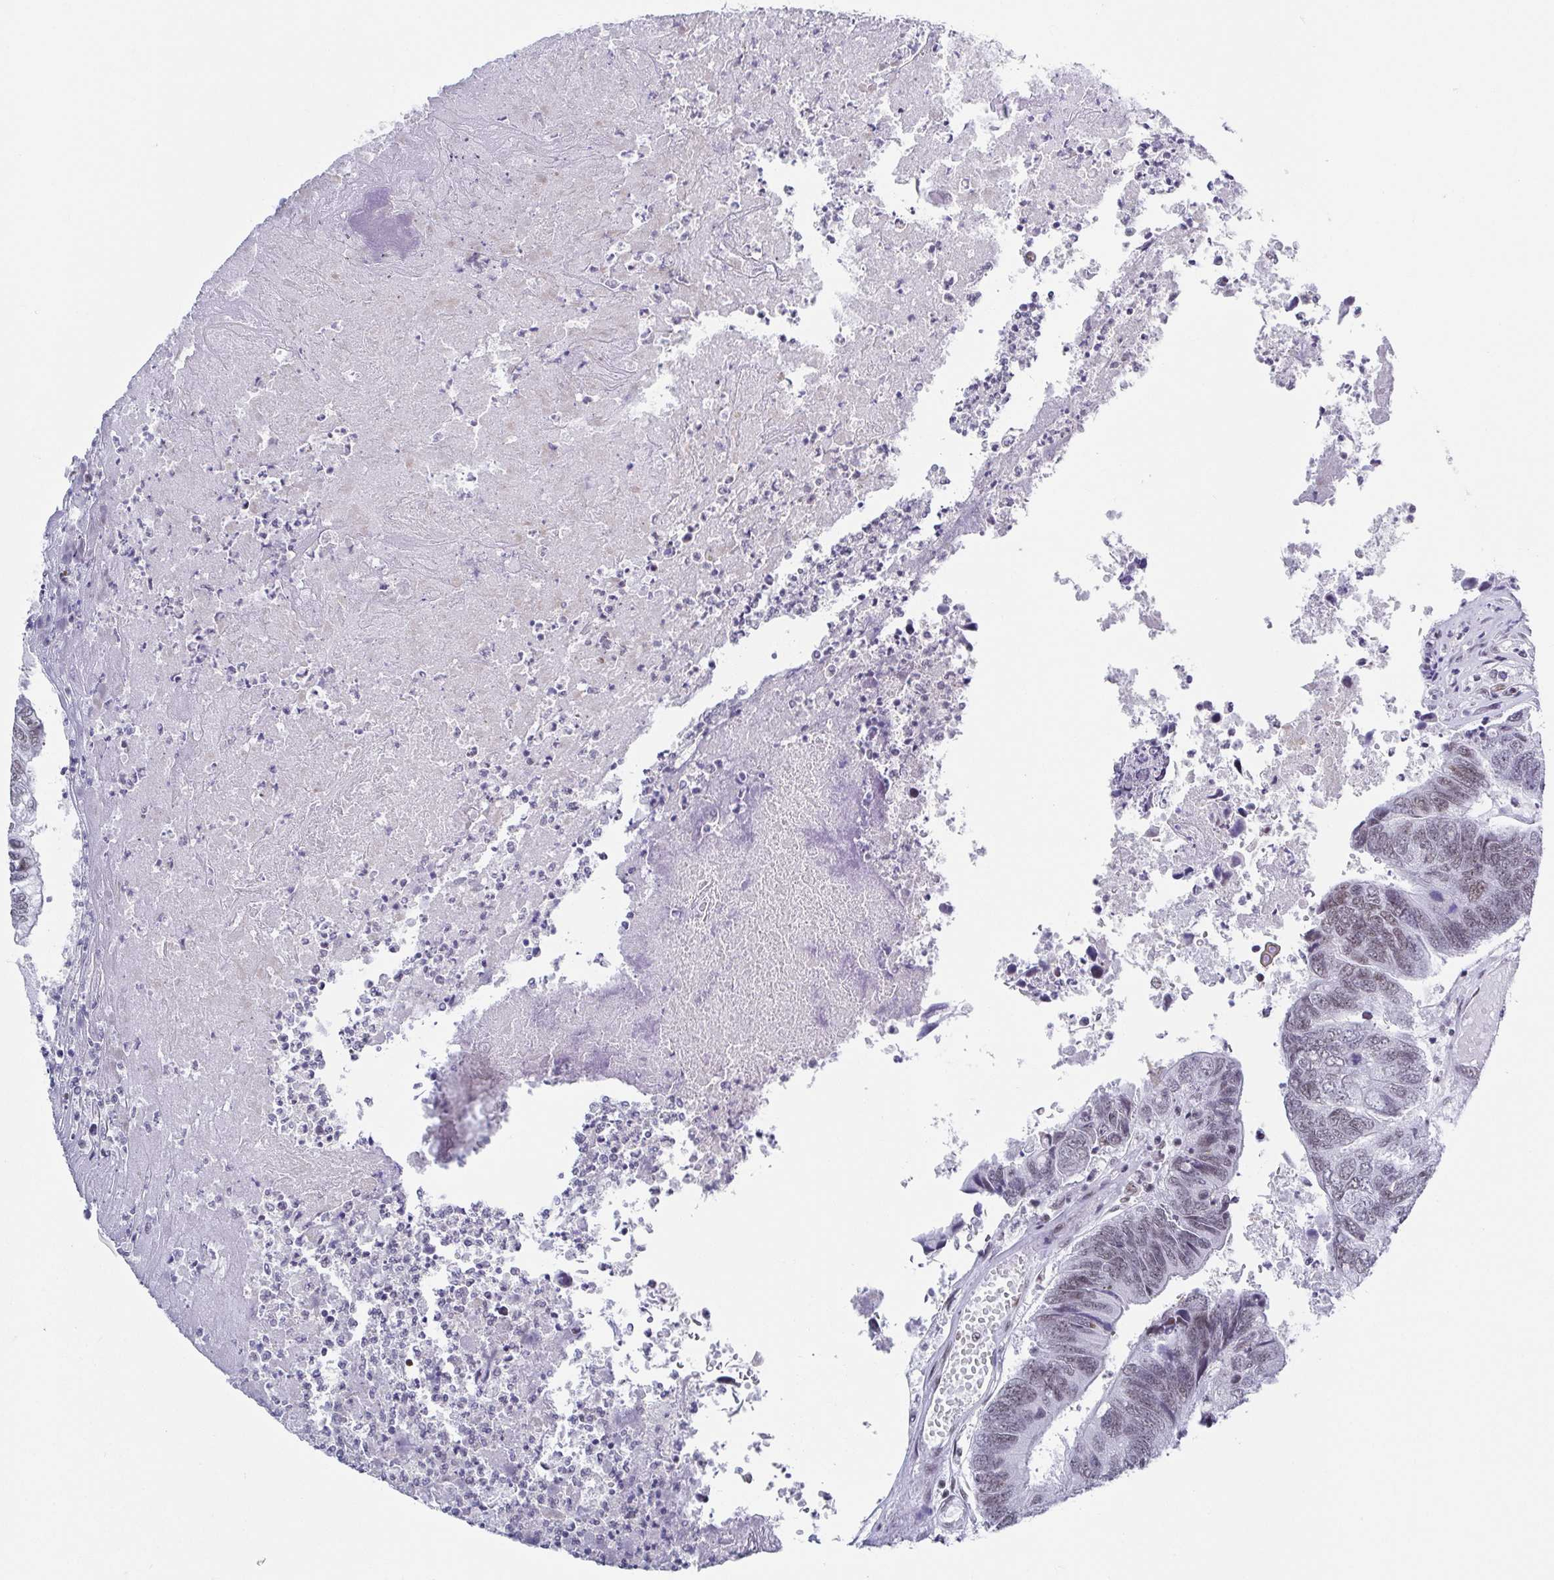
{"staining": {"intensity": "weak", "quantity": "25%-75%", "location": "nuclear"}, "tissue": "colorectal cancer", "cell_type": "Tumor cells", "image_type": "cancer", "snomed": [{"axis": "morphology", "description": "Adenocarcinoma, NOS"}, {"axis": "topography", "description": "Colon"}], "caption": "Adenocarcinoma (colorectal) was stained to show a protein in brown. There is low levels of weak nuclear staining in approximately 25%-75% of tumor cells.", "gene": "SLC7A10", "patient": {"sex": "female", "age": 67}}